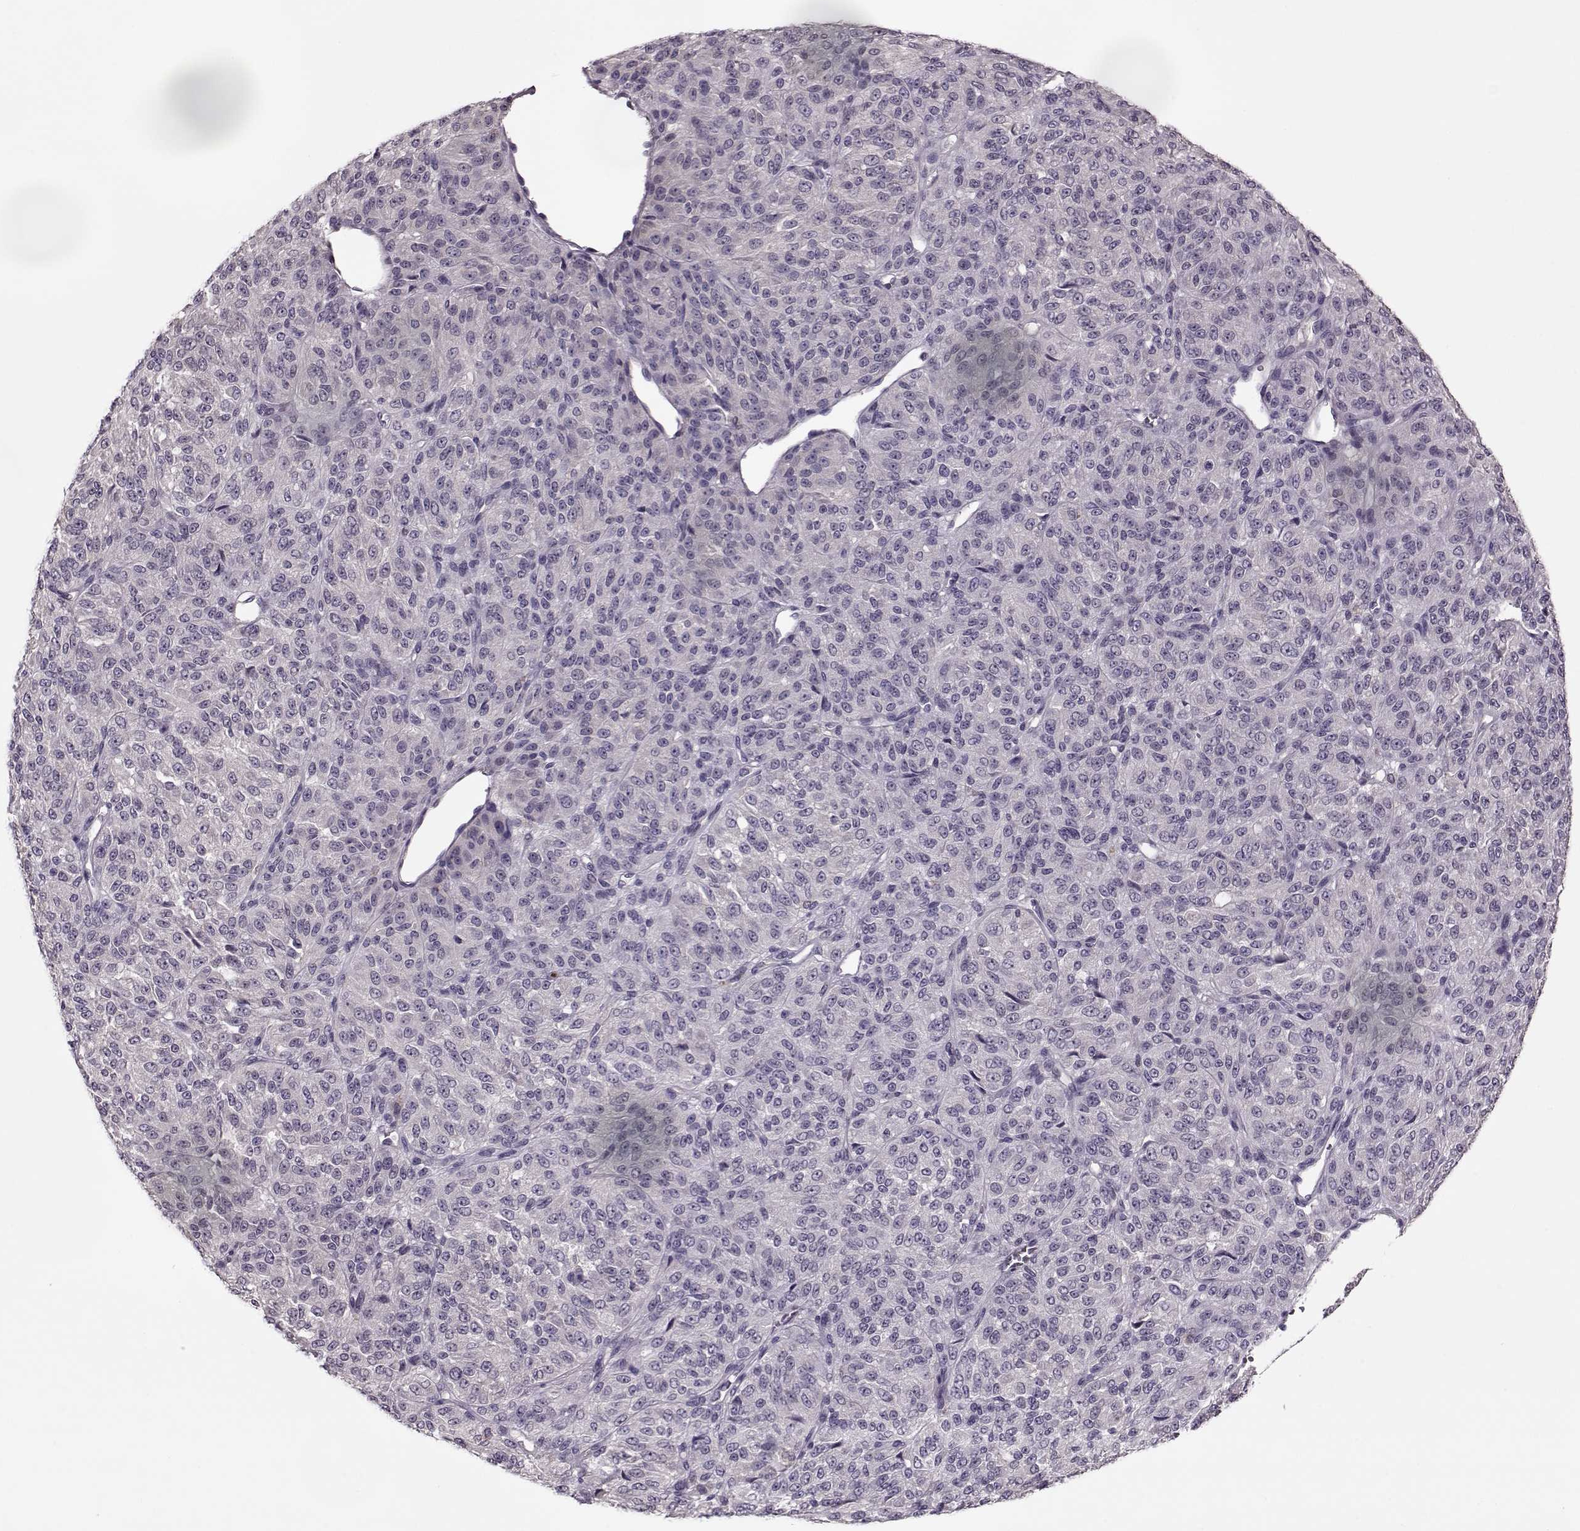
{"staining": {"intensity": "negative", "quantity": "none", "location": "none"}, "tissue": "melanoma", "cell_type": "Tumor cells", "image_type": "cancer", "snomed": [{"axis": "morphology", "description": "Malignant melanoma, Metastatic site"}, {"axis": "topography", "description": "Brain"}], "caption": "Immunohistochemistry (IHC) image of melanoma stained for a protein (brown), which shows no positivity in tumor cells.", "gene": "ACOT11", "patient": {"sex": "female", "age": 56}}